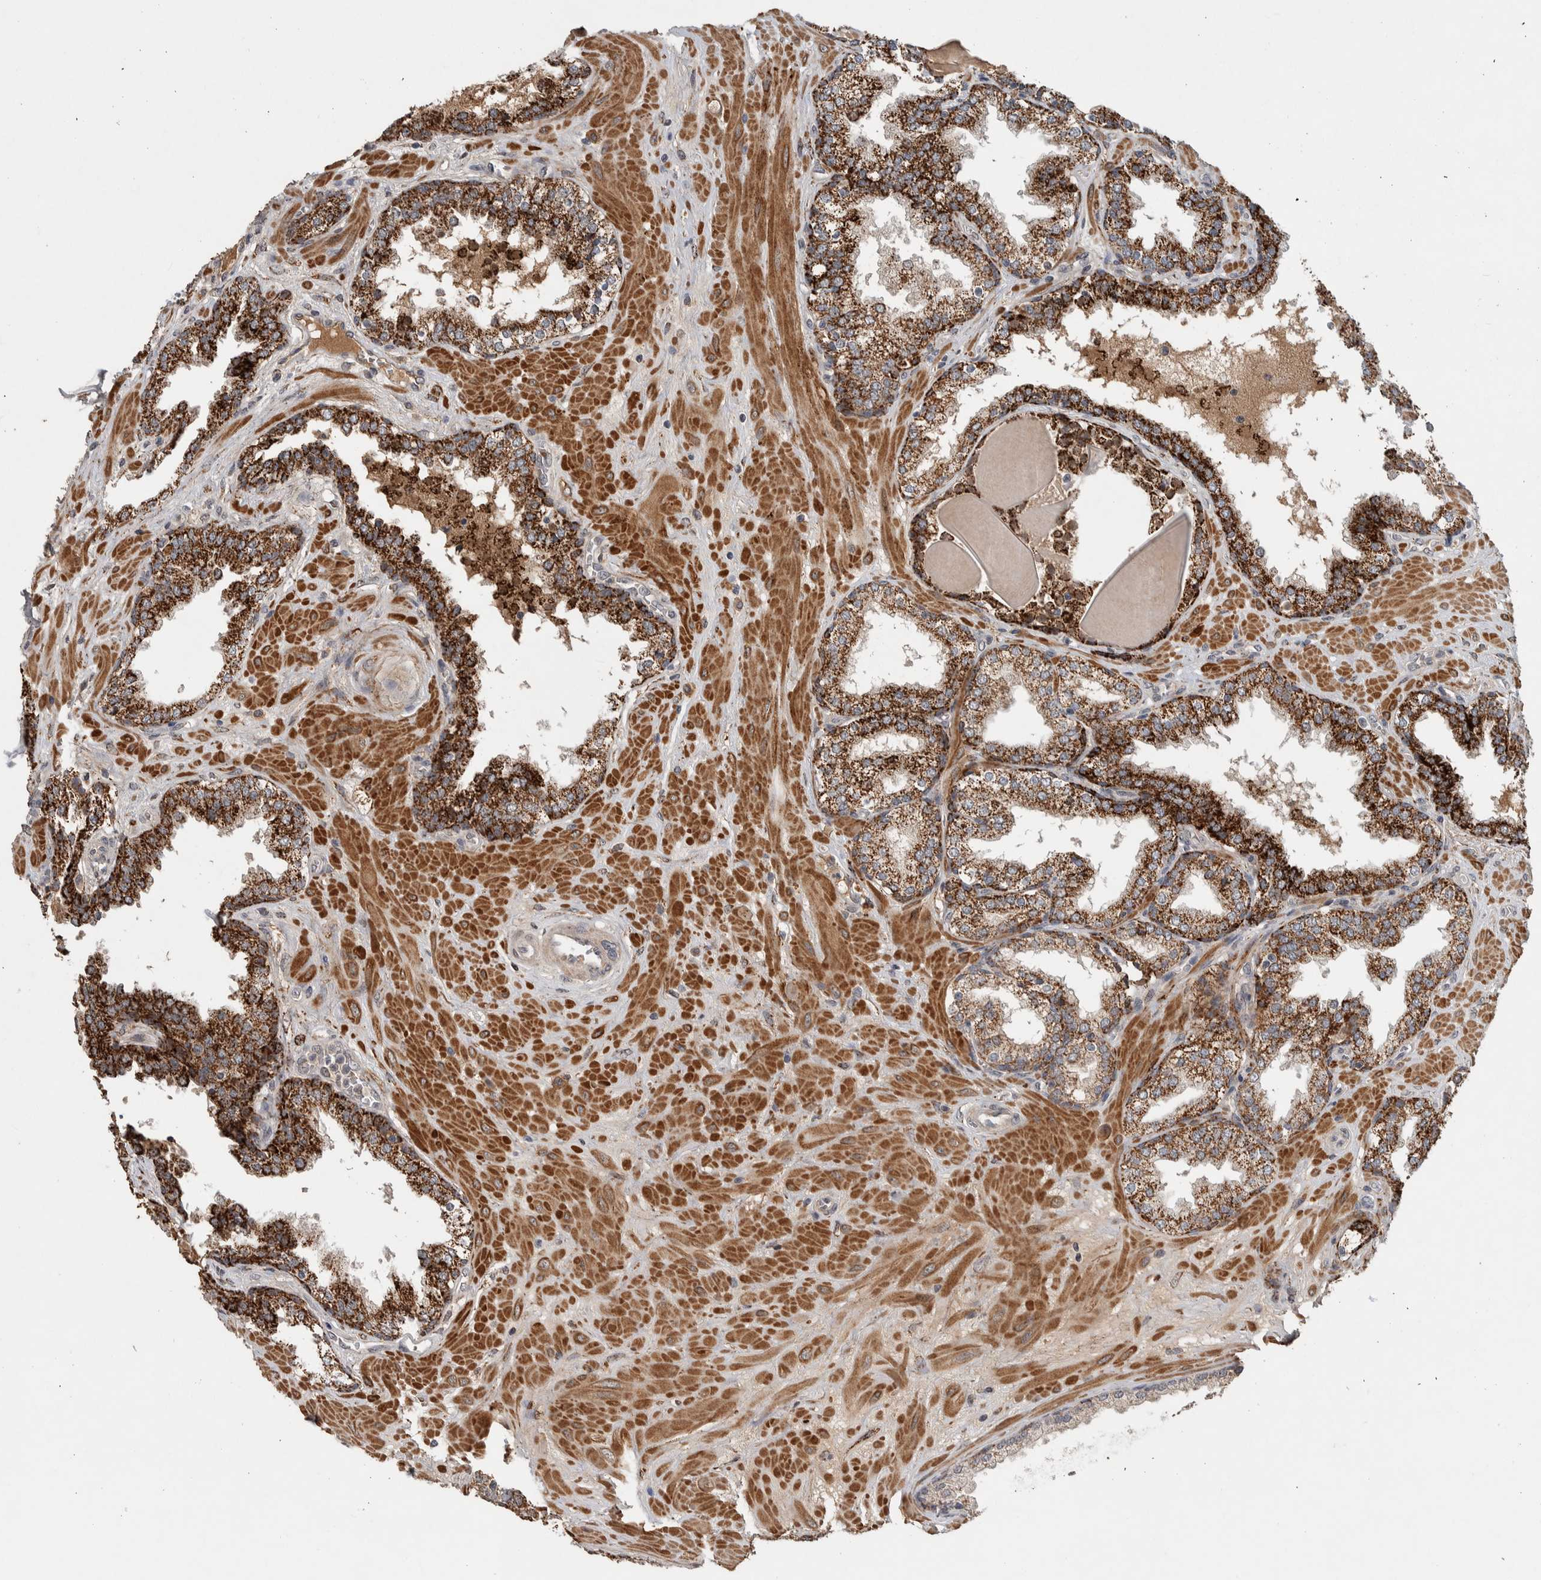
{"staining": {"intensity": "moderate", "quantity": "25%-75%", "location": "cytoplasmic/membranous"}, "tissue": "prostate", "cell_type": "Glandular cells", "image_type": "normal", "snomed": [{"axis": "morphology", "description": "Normal tissue, NOS"}, {"axis": "topography", "description": "Prostate"}], "caption": "Immunohistochemical staining of benign human prostate shows medium levels of moderate cytoplasmic/membranous staining in approximately 25%-75% of glandular cells.", "gene": "CHRM3", "patient": {"sex": "male", "age": 51}}